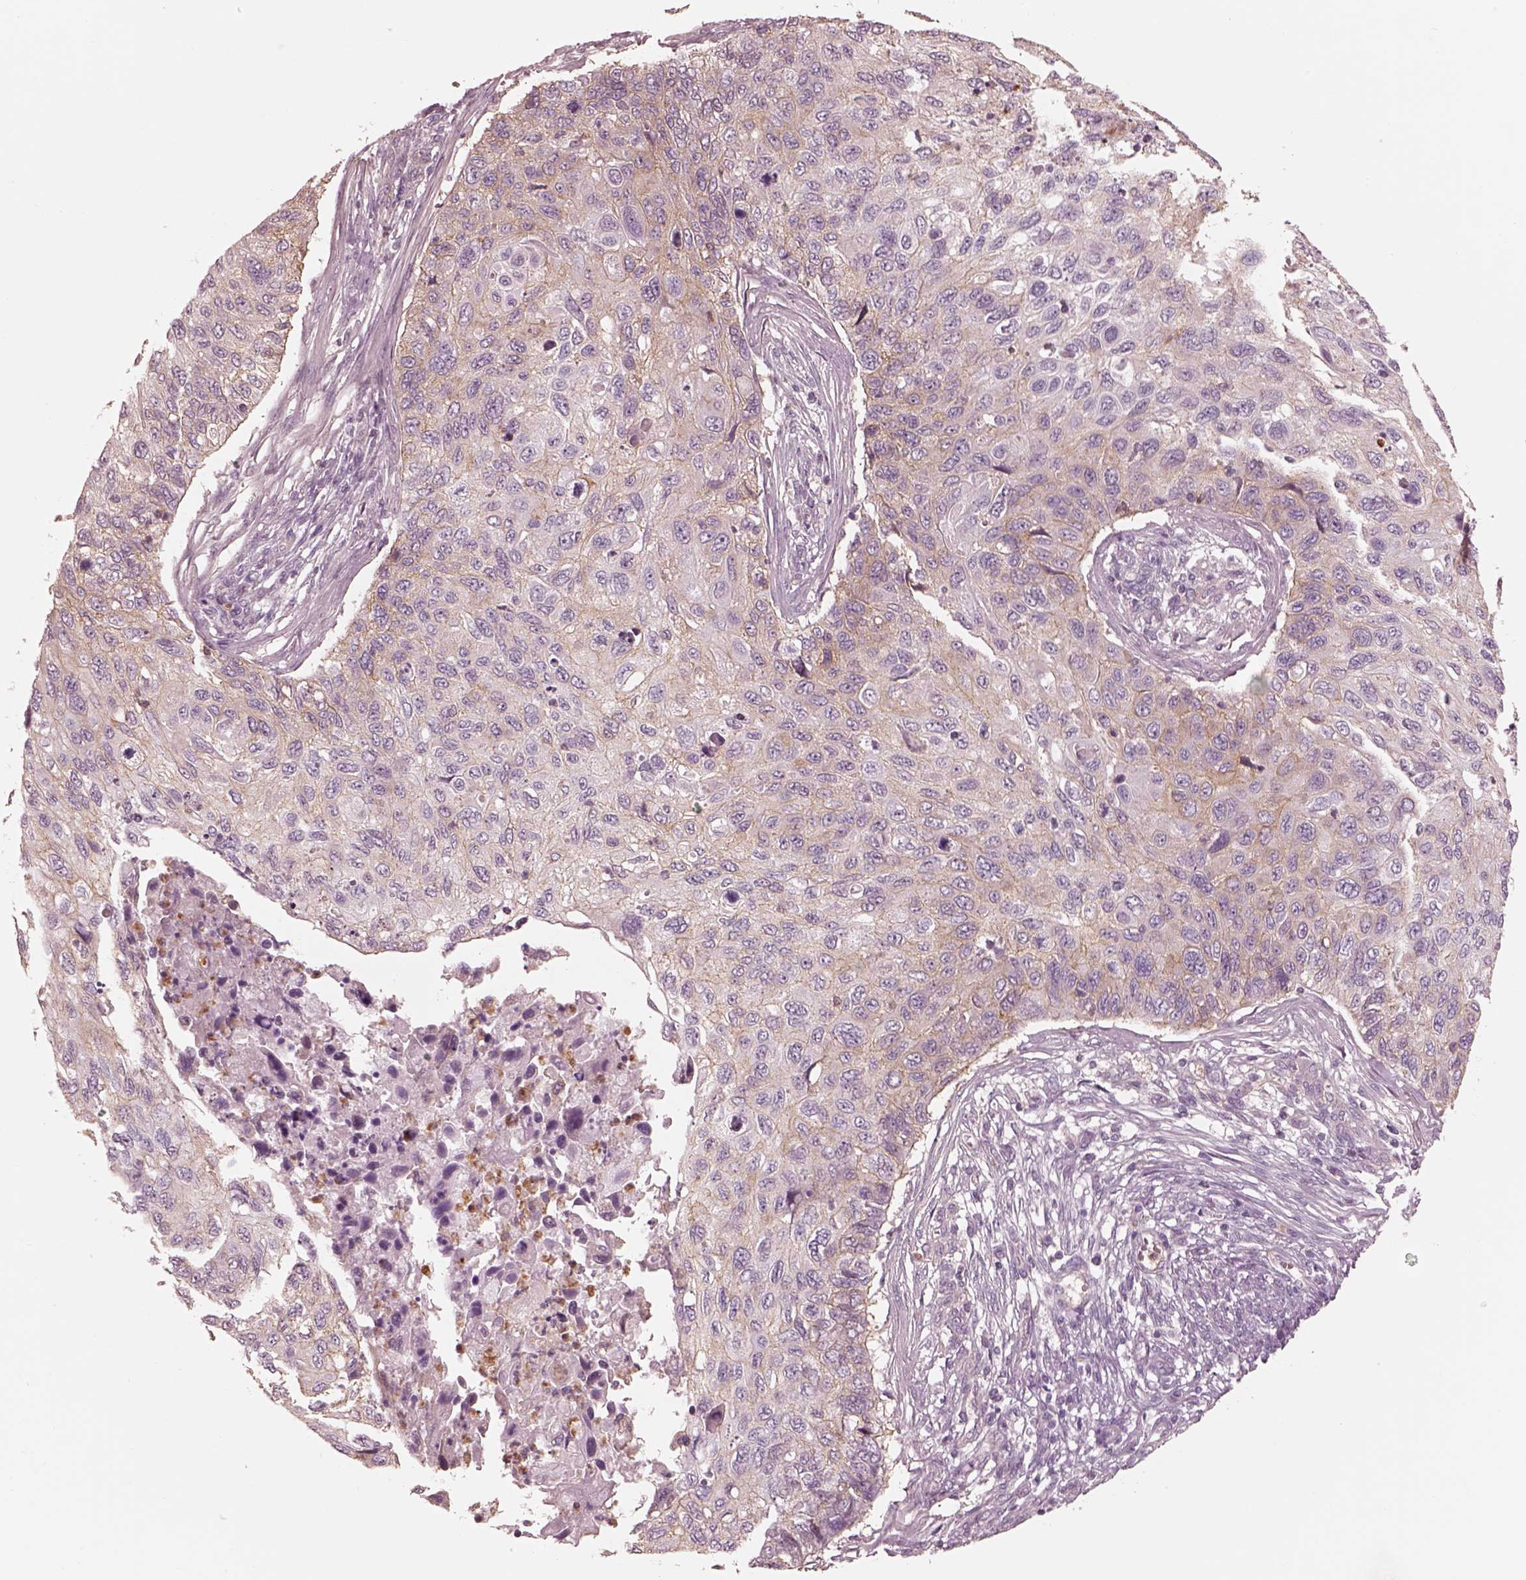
{"staining": {"intensity": "weak", "quantity": ">75%", "location": "cytoplasmic/membranous"}, "tissue": "cervical cancer", "cell_type": "Tumor cells", "image_type": "cancer", "snomed": [{"axis": "morphology", "description": "Squamous cell carcinoma, NOS"}, {"axis": "topography", "description": "Cervix"}], "caption": "Immunohistochemistry staining of cervical cancer, which reveals low levels of weak cytoplasmic/membranous expression in approximately >75% of tumor cells indicating weak cytoplasmic/membranous protein expression. The staining was performed using DAB (brown) for protein detection and nuclei were counterstained in hematoxylin (blue).", "gene": "GPRIN1", "patient": {"sex": "female", "age": 70}}